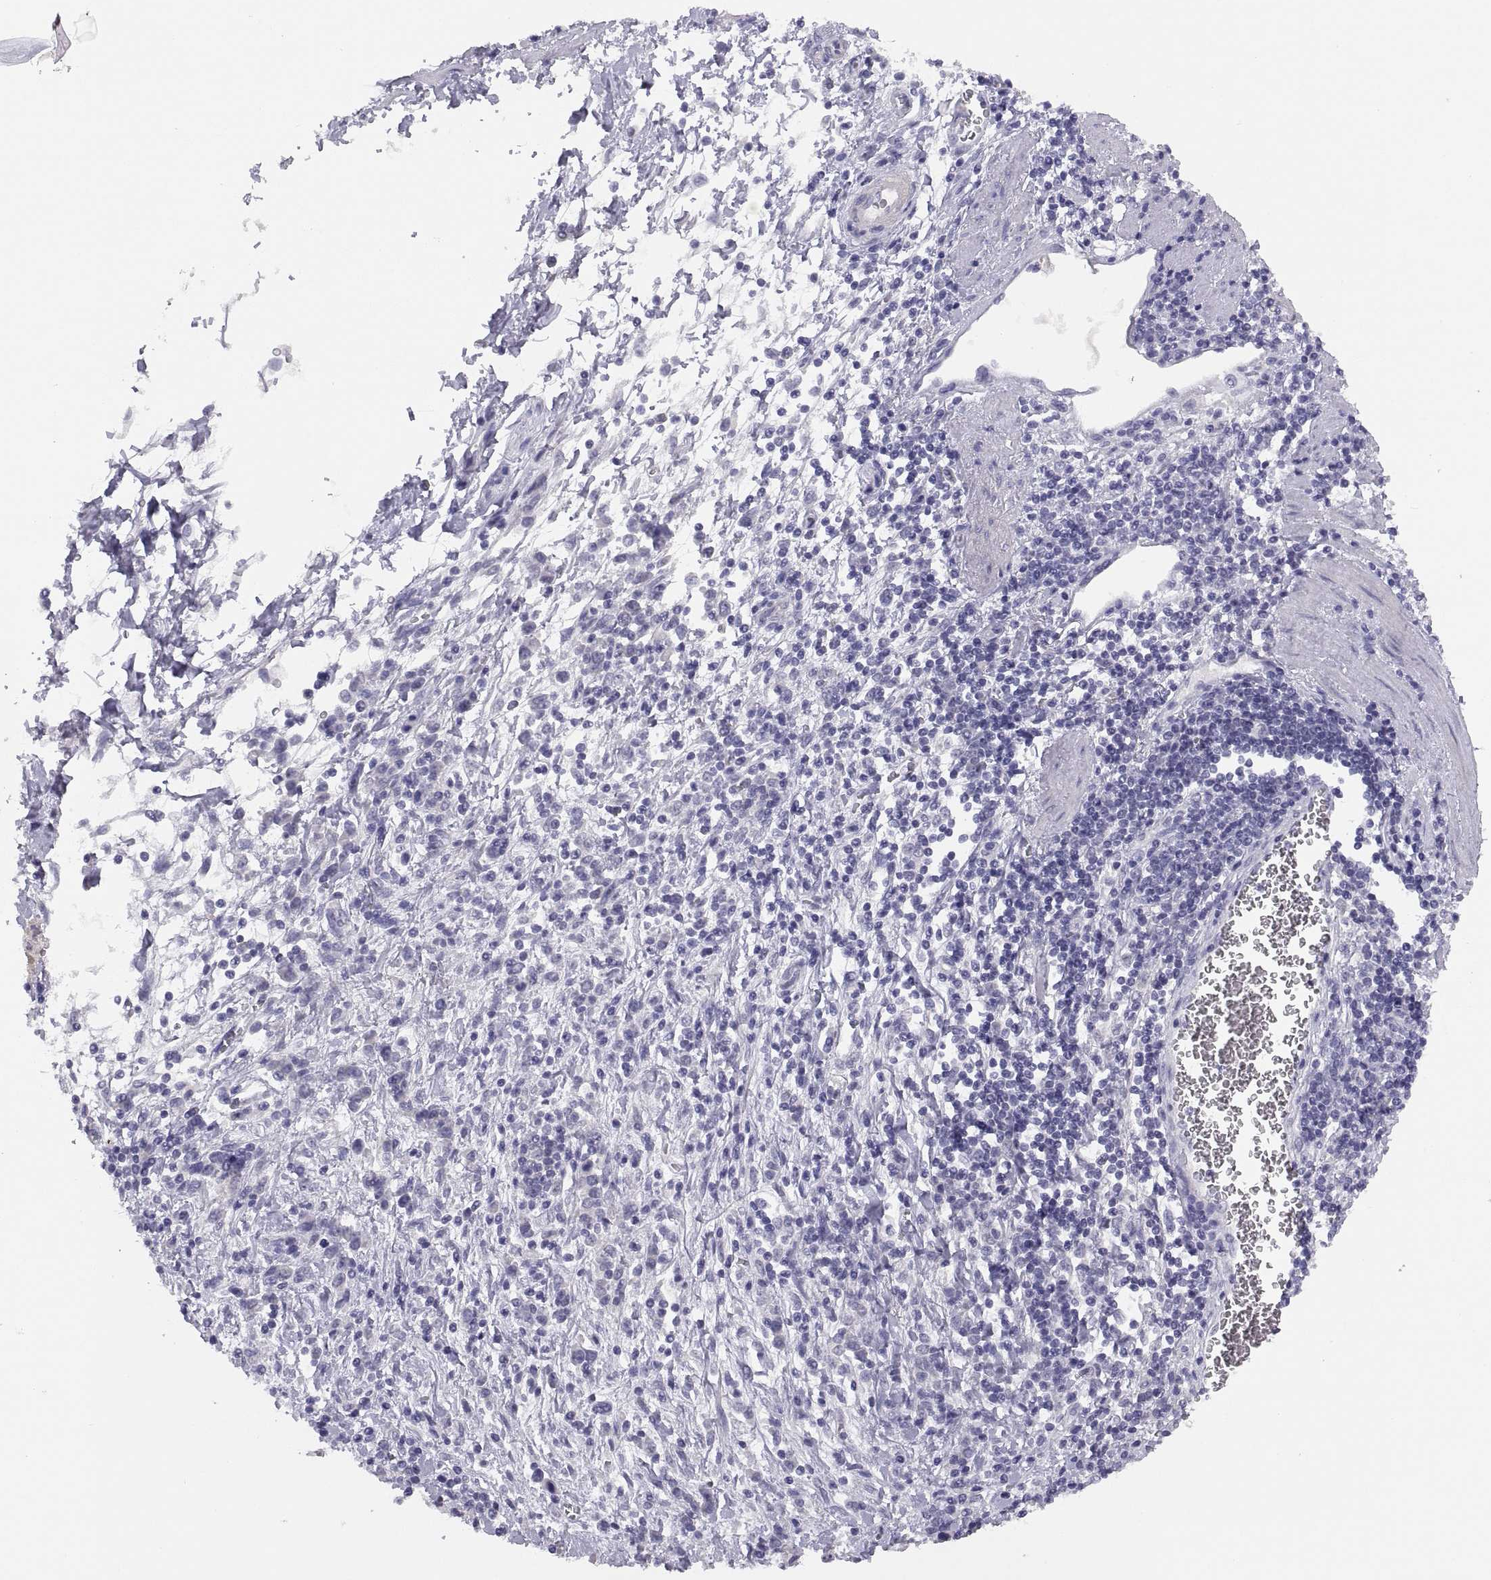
{"staining": {"intensity": "negative", "quantity": "none", "location": "none"}, "tissue": "stomach cancer", "cell_type": "Tumor cells", "image_type": "cancer", "snomed": [{"axis": "morphology", "description": "Adenocarcinoma, NOS"}, {"axis": "topography", "description": "Stomach"}], "caption": "Tumor cells show no significant positivity in adenocarcinoma (stomach).", "gene": "STRC", "patient": {"sex": "female", "age": 57}}